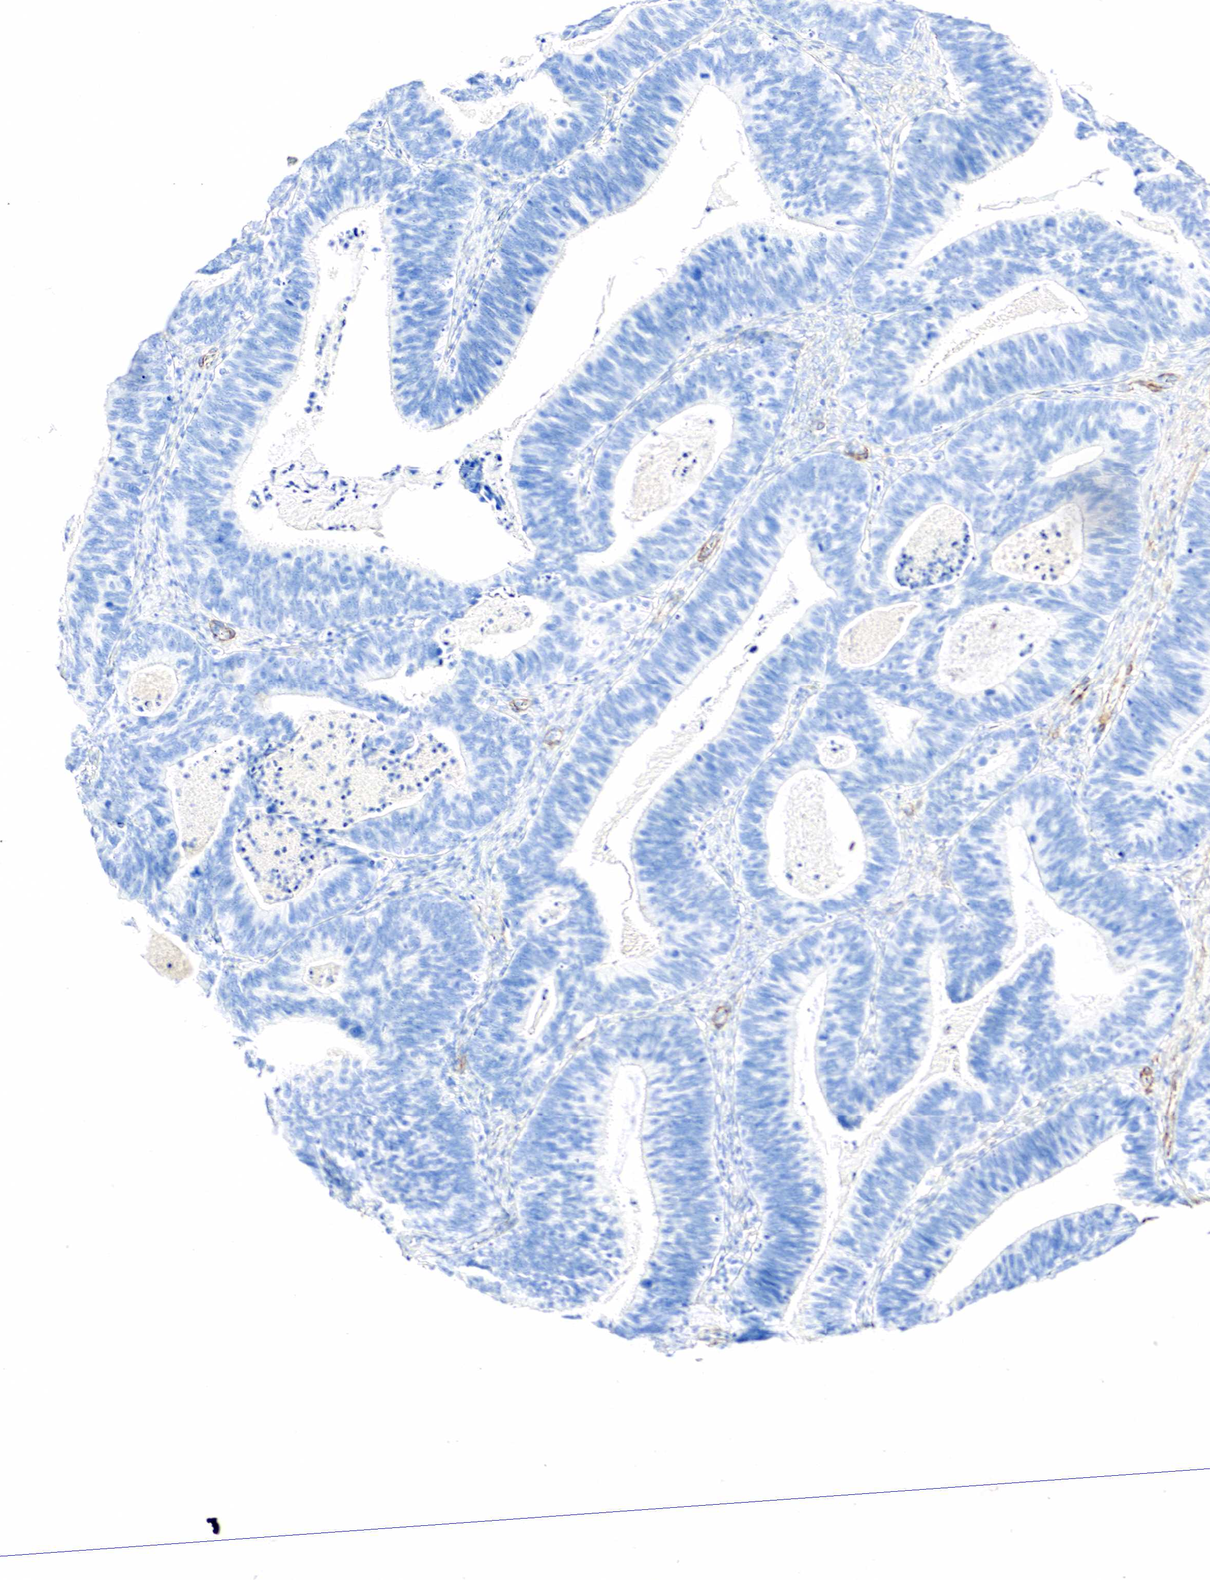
{"staining": {"intensity": "negative", "quantity": "none", "location": "none"}, "tissue": "ovarian cancer", "cell_type": "Tumor cells", "image_type": "cancer", "snomed": [{"axis": "morphology", "description": "Carcinoma, endometroid"}, {"axis": "topography", "description": "Ovary"}], "caption": "The photomicrograph shows no significant positivity in tumor cells of ovarian cancer. (DAB (3,3'-diaminobenzidine) immunohistochemistry with hematoxylin counter stain).", "gene": "ACTA1", "patient": {"sex": "female", "age": 52}}